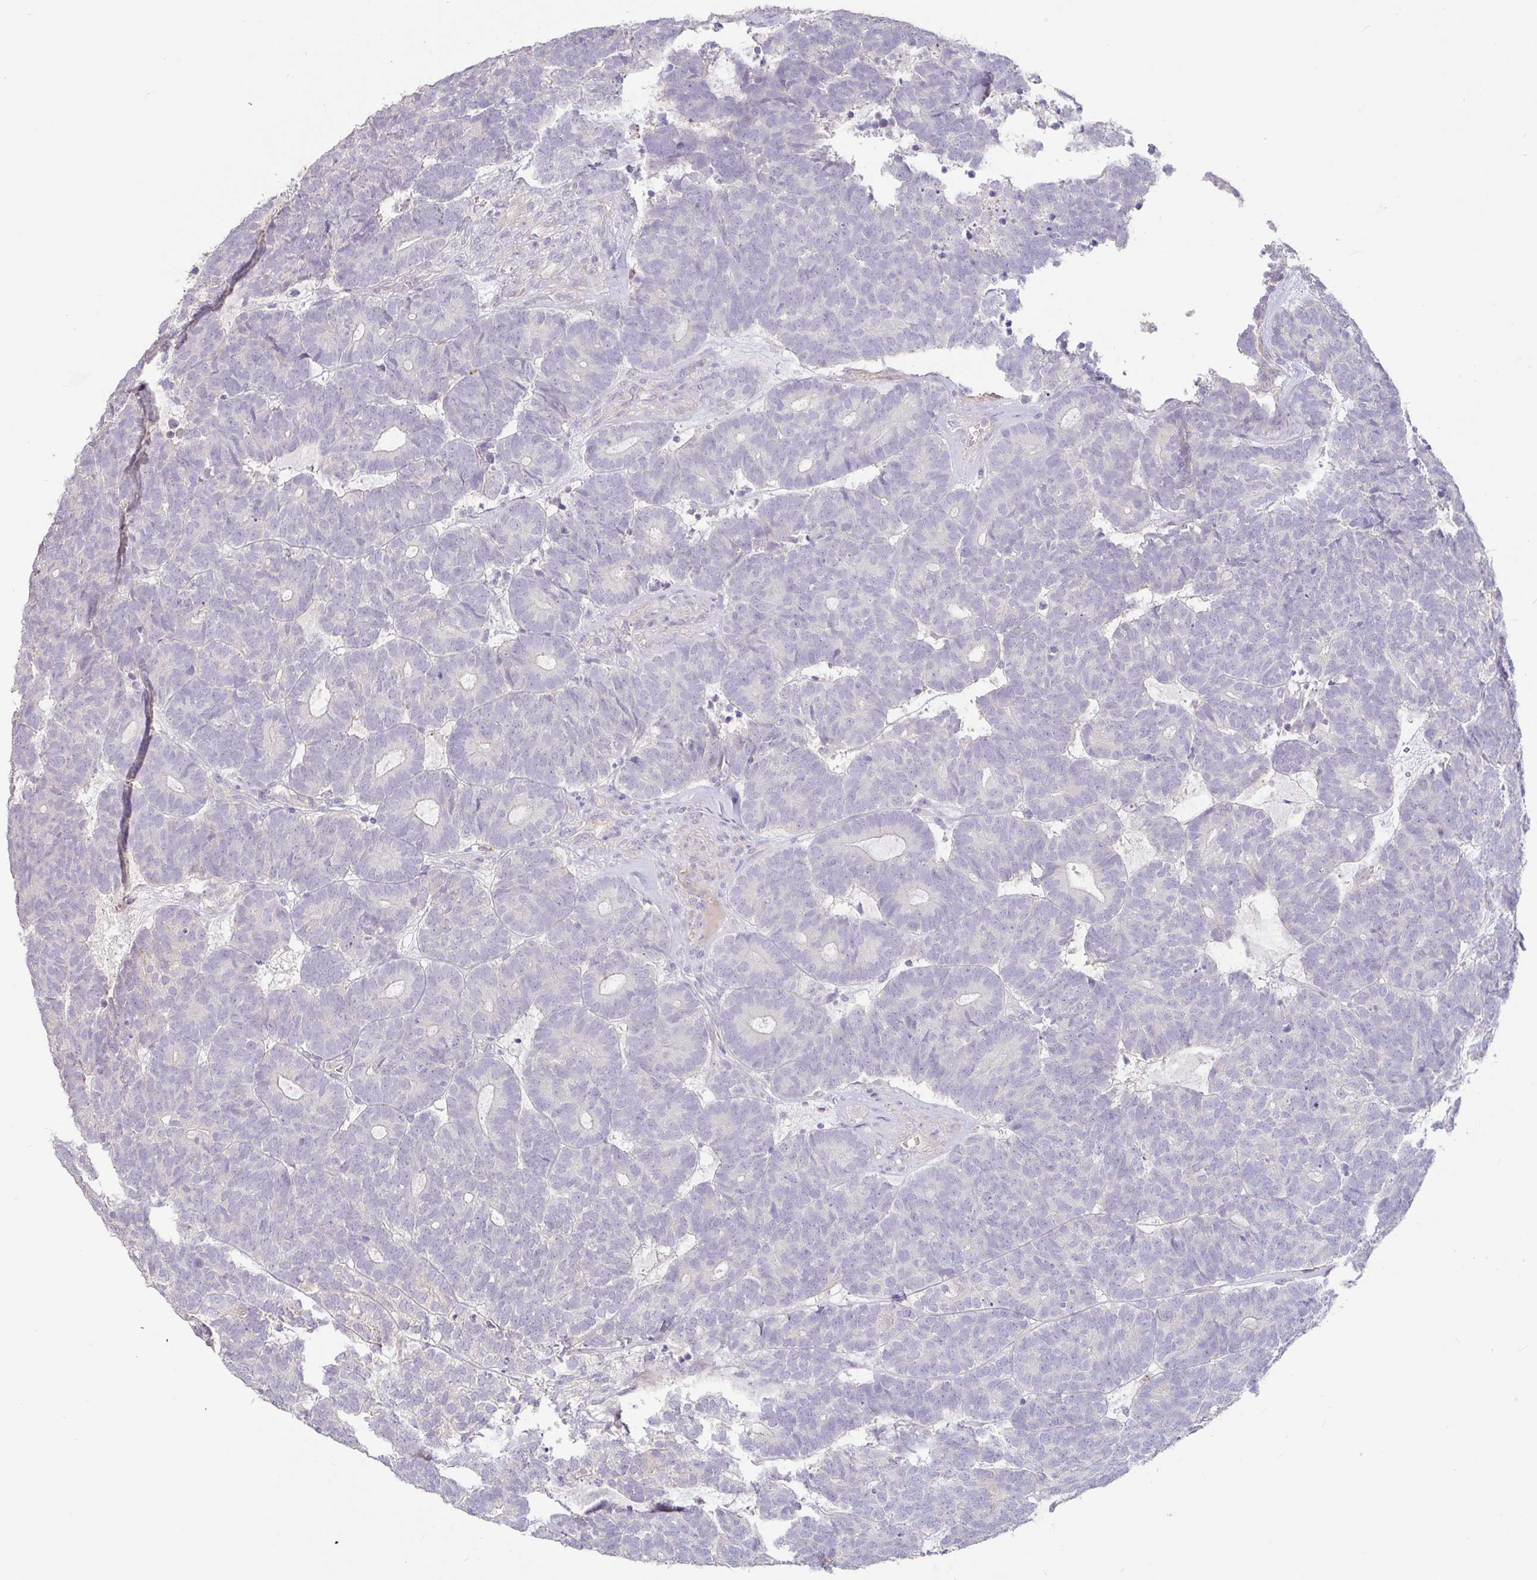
{"staining": {"intensity": "negative", "quantity": "none", "location": "none"}, "tissue": "head and neck cancer", "cell_type": "Tumor cells", "image_type": "cancer", "snomed": [{"axis": "morphology", "description": "Adenocarcinoma, NOS"}, {"axis": "topography", "description": "Head-Neck"}], "caption": "An IHC micrograph of head and neck cancer is shown. There is no staining in tumor cells of head and neck cancer.", "gene": "PYGM", "patient": {"sex": "female", "age": 81}}